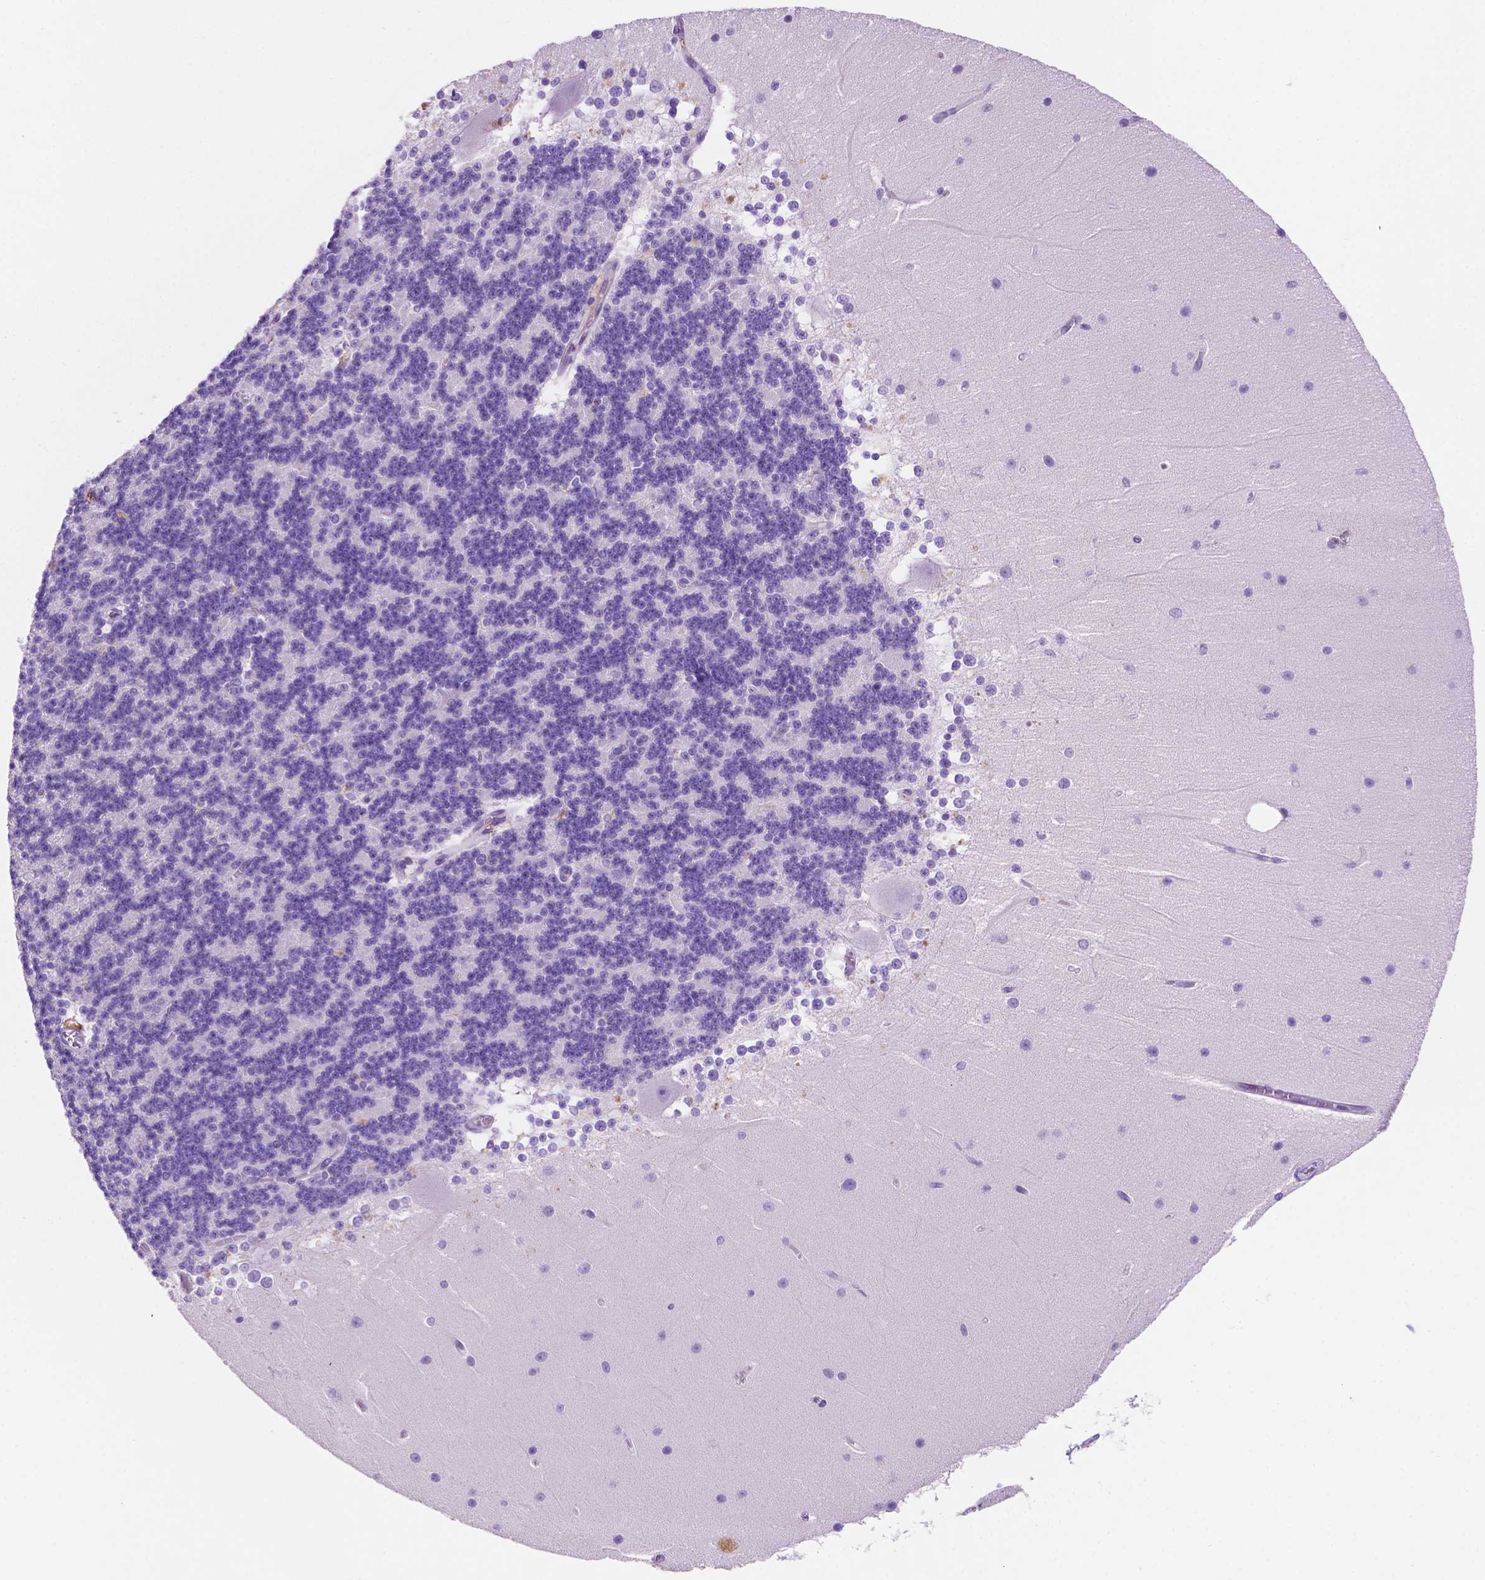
{"staining": {"intensity": "negative", "quantity": "none", "location": "none"}, "tissue": "cerebellum", "cell_type": "Cells in granular layer", "image_type": "normal", "snomed": [{"axis": "morphology", "description": "Normal tissue, NOS"}, {"axis": "topography", "description": "Cerebellum"}], "caption": "Immunohistochemistry histopathology image of normal cerebellum: human cerebellum stained with DAB displays no significant protein expression in cells in granular layer. (IHC, brightfield microscopy, high magnification).", "gene": "FOXB2", "patient": {"sex": "female", "age": 19}}